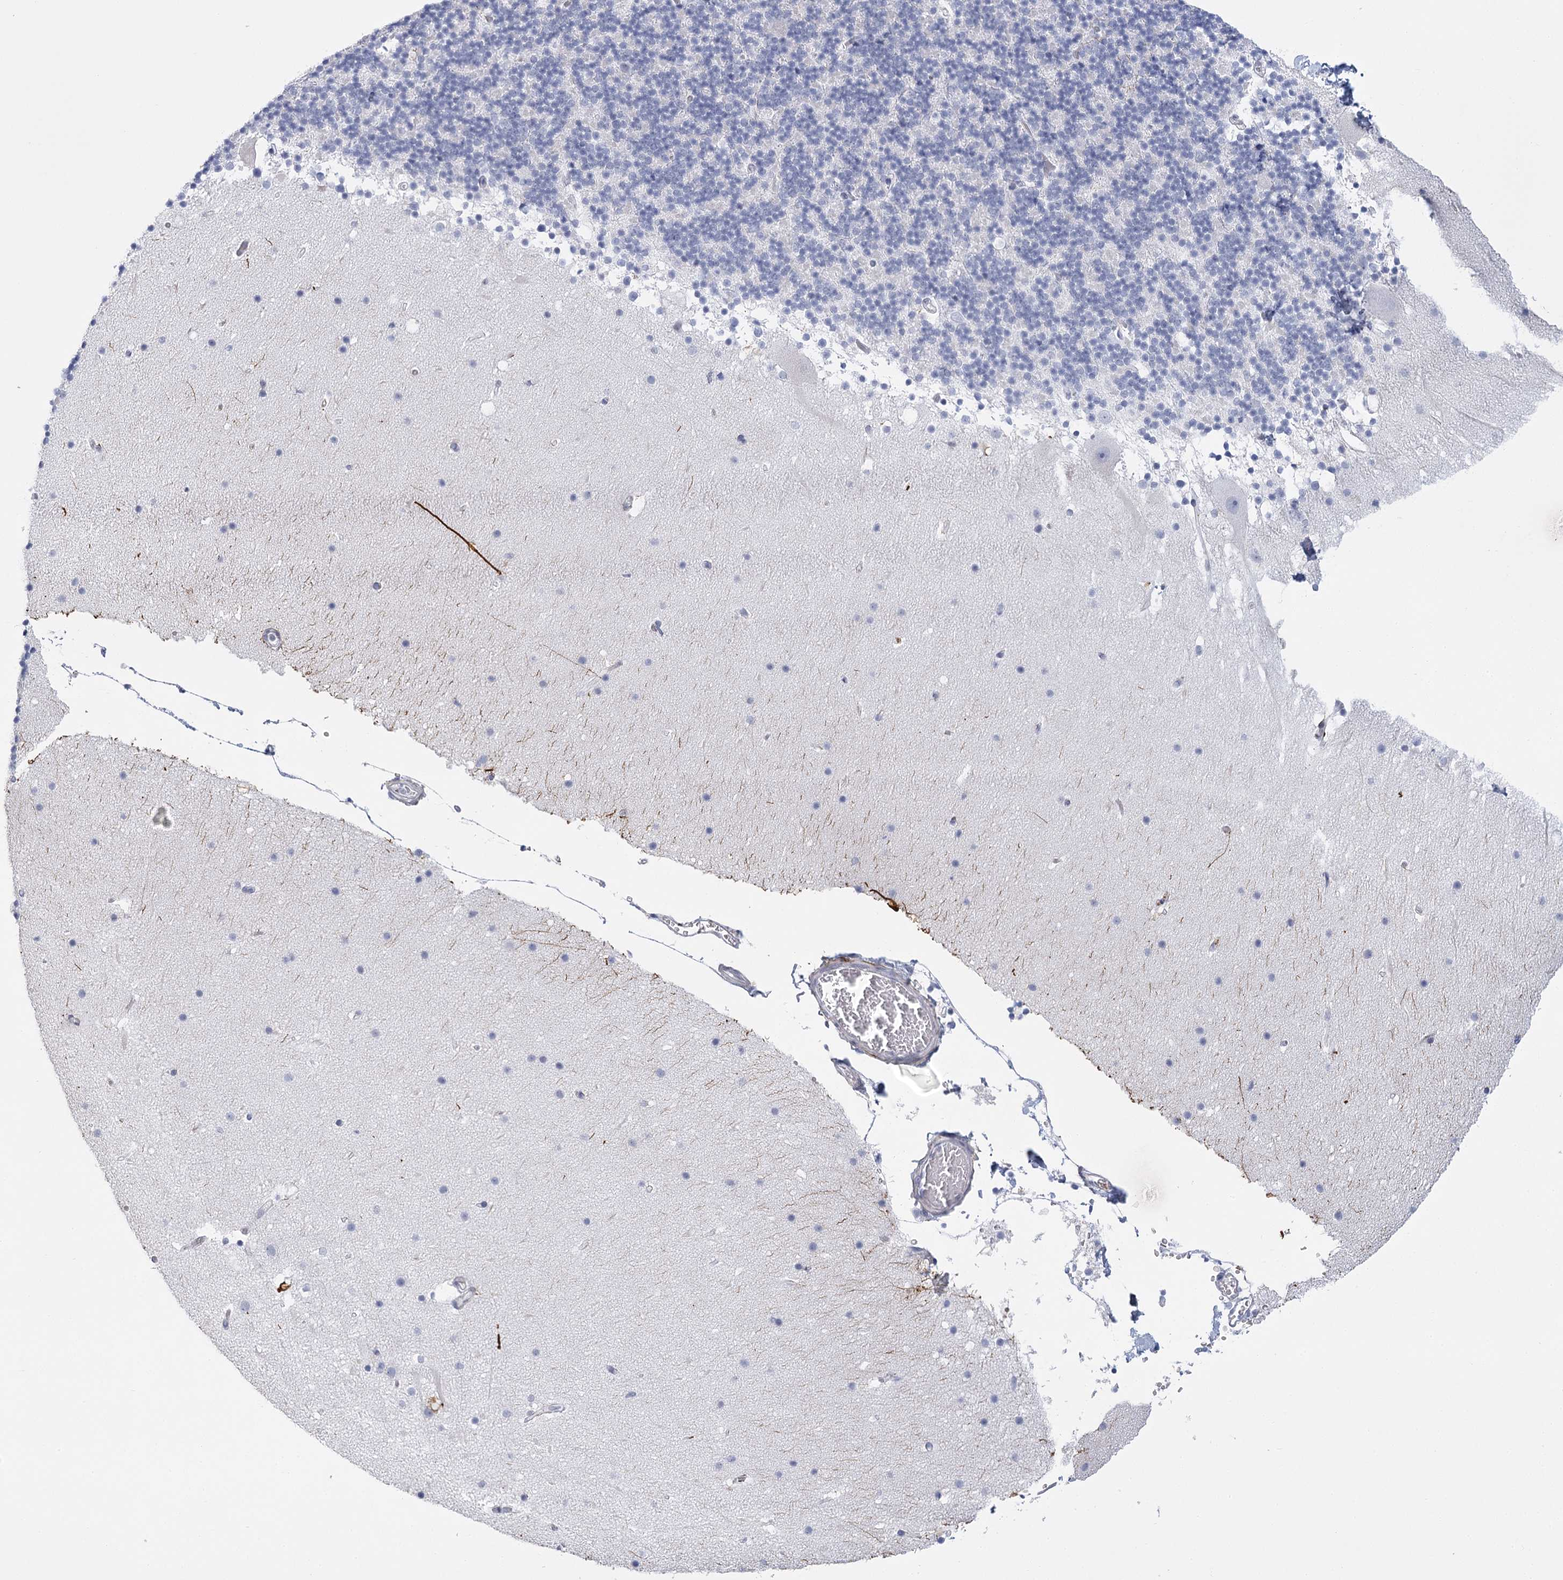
{"staining": {"intensity": "negative", "quantity": "none", "location": "none"}, "tissue": "cerebellum", "cell_type": "Cells in granular layer", "image_type": "normal", "snomed": [{"axis": "morphology", "description": "Normal tissue, NOS"}, {"axis": "topography", "description": "Cerebellum"}], "caption": "Cerebellum was stained to show a protein in brown. There is no significant staining in cells in granular layer. Nuclei are stained in blue.", "gene": "FAM76B", "patient": {"sex": "male", "age": 57}}